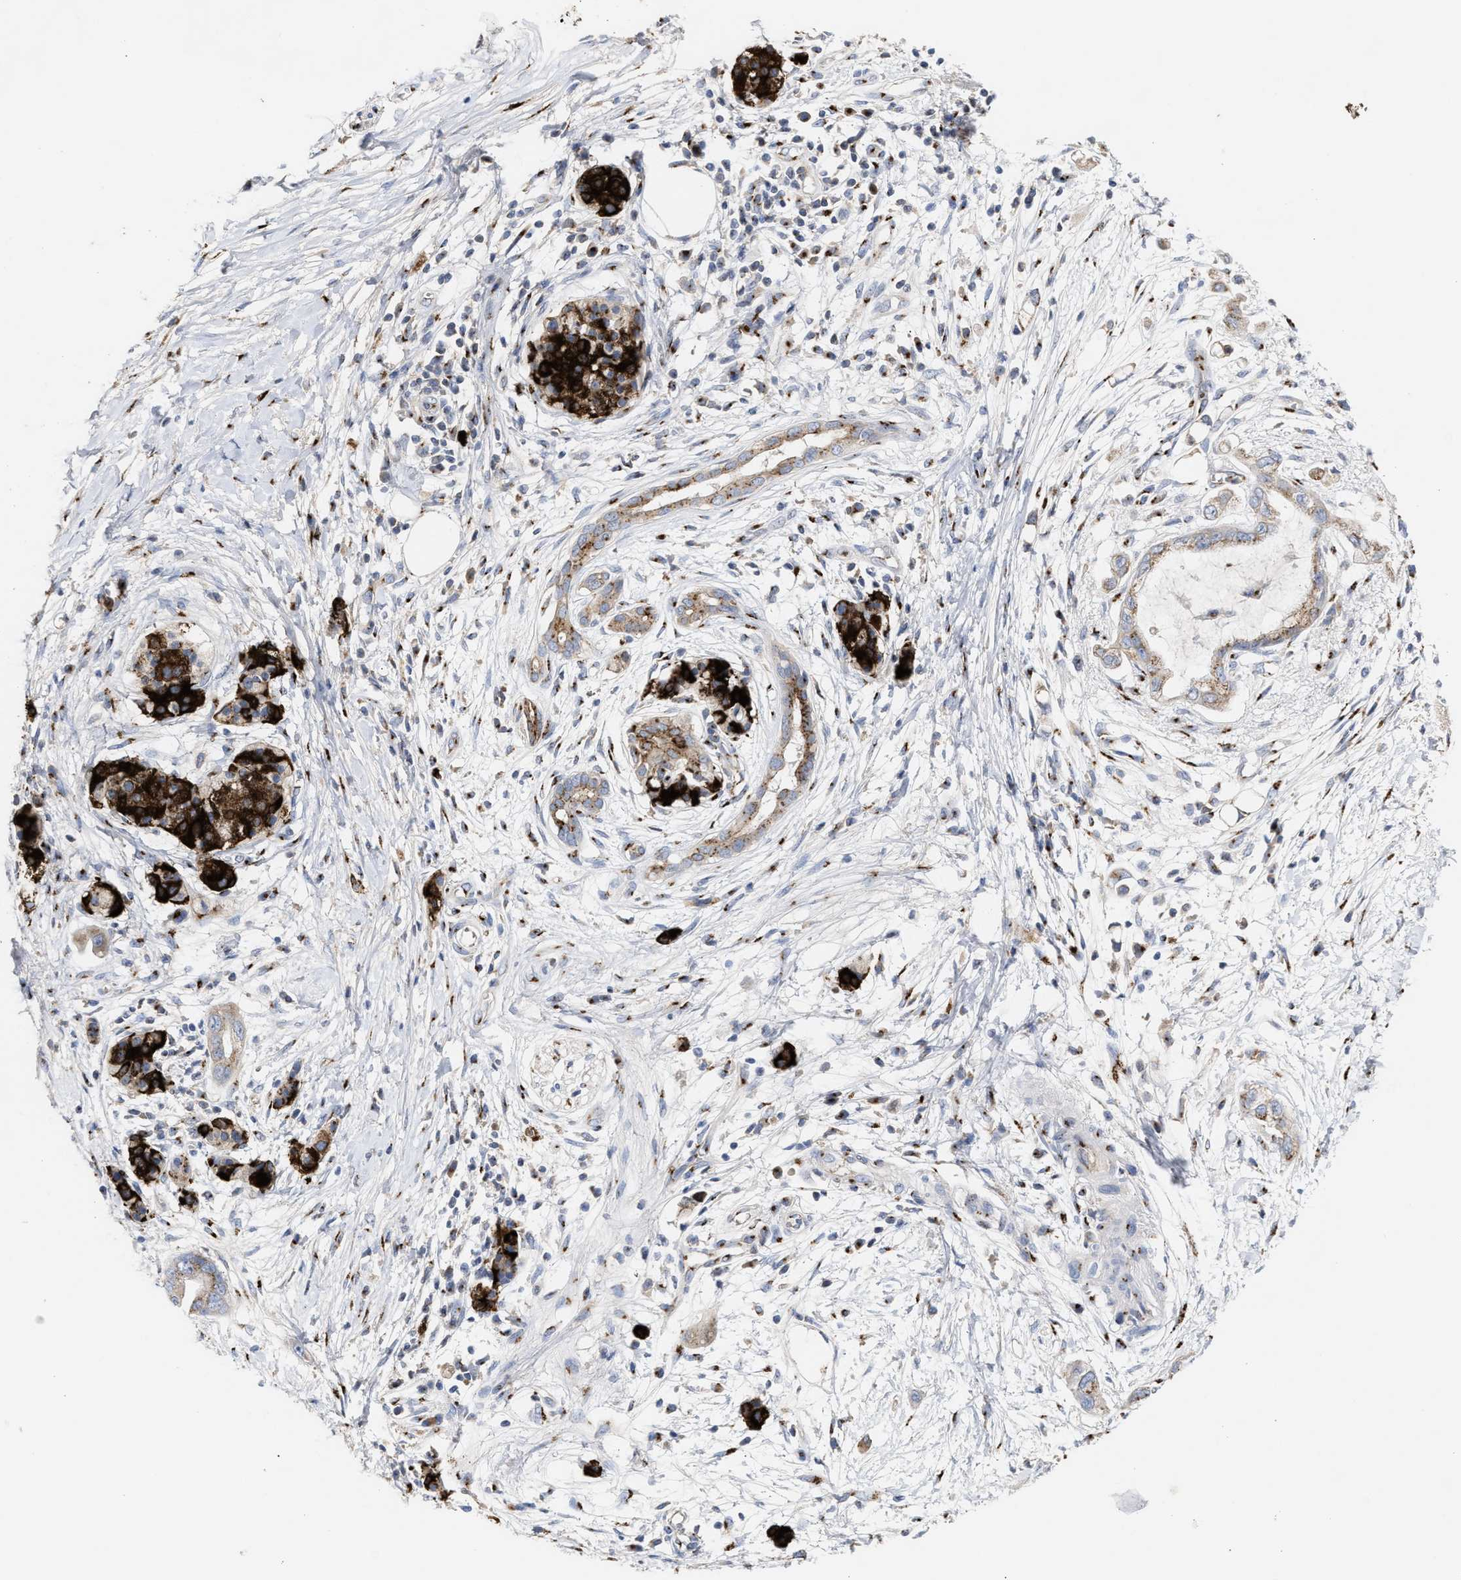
{"staining": {"intensity": "moderate", "quantity": "<25%", "location": "cytoplasmic/membranous"}, "tissue": "pancreatic cancer", "cell_type": "Tumor cells", "image_type": "cancer", "snomed": [{"axis": "morphology", "description": "Adenocarcinoma, NOS"}, {"axis": "topography", "description": "Pancreas"}], "caption": "Human adenocarcinoma (pancreatic) stained with a brown dye reveals moderate cytoplasmic/membranous positive positivity in approximately <25% of tumor cells.", "gene": "CCL2", "patient": {"sex": "male", "age": 59}}